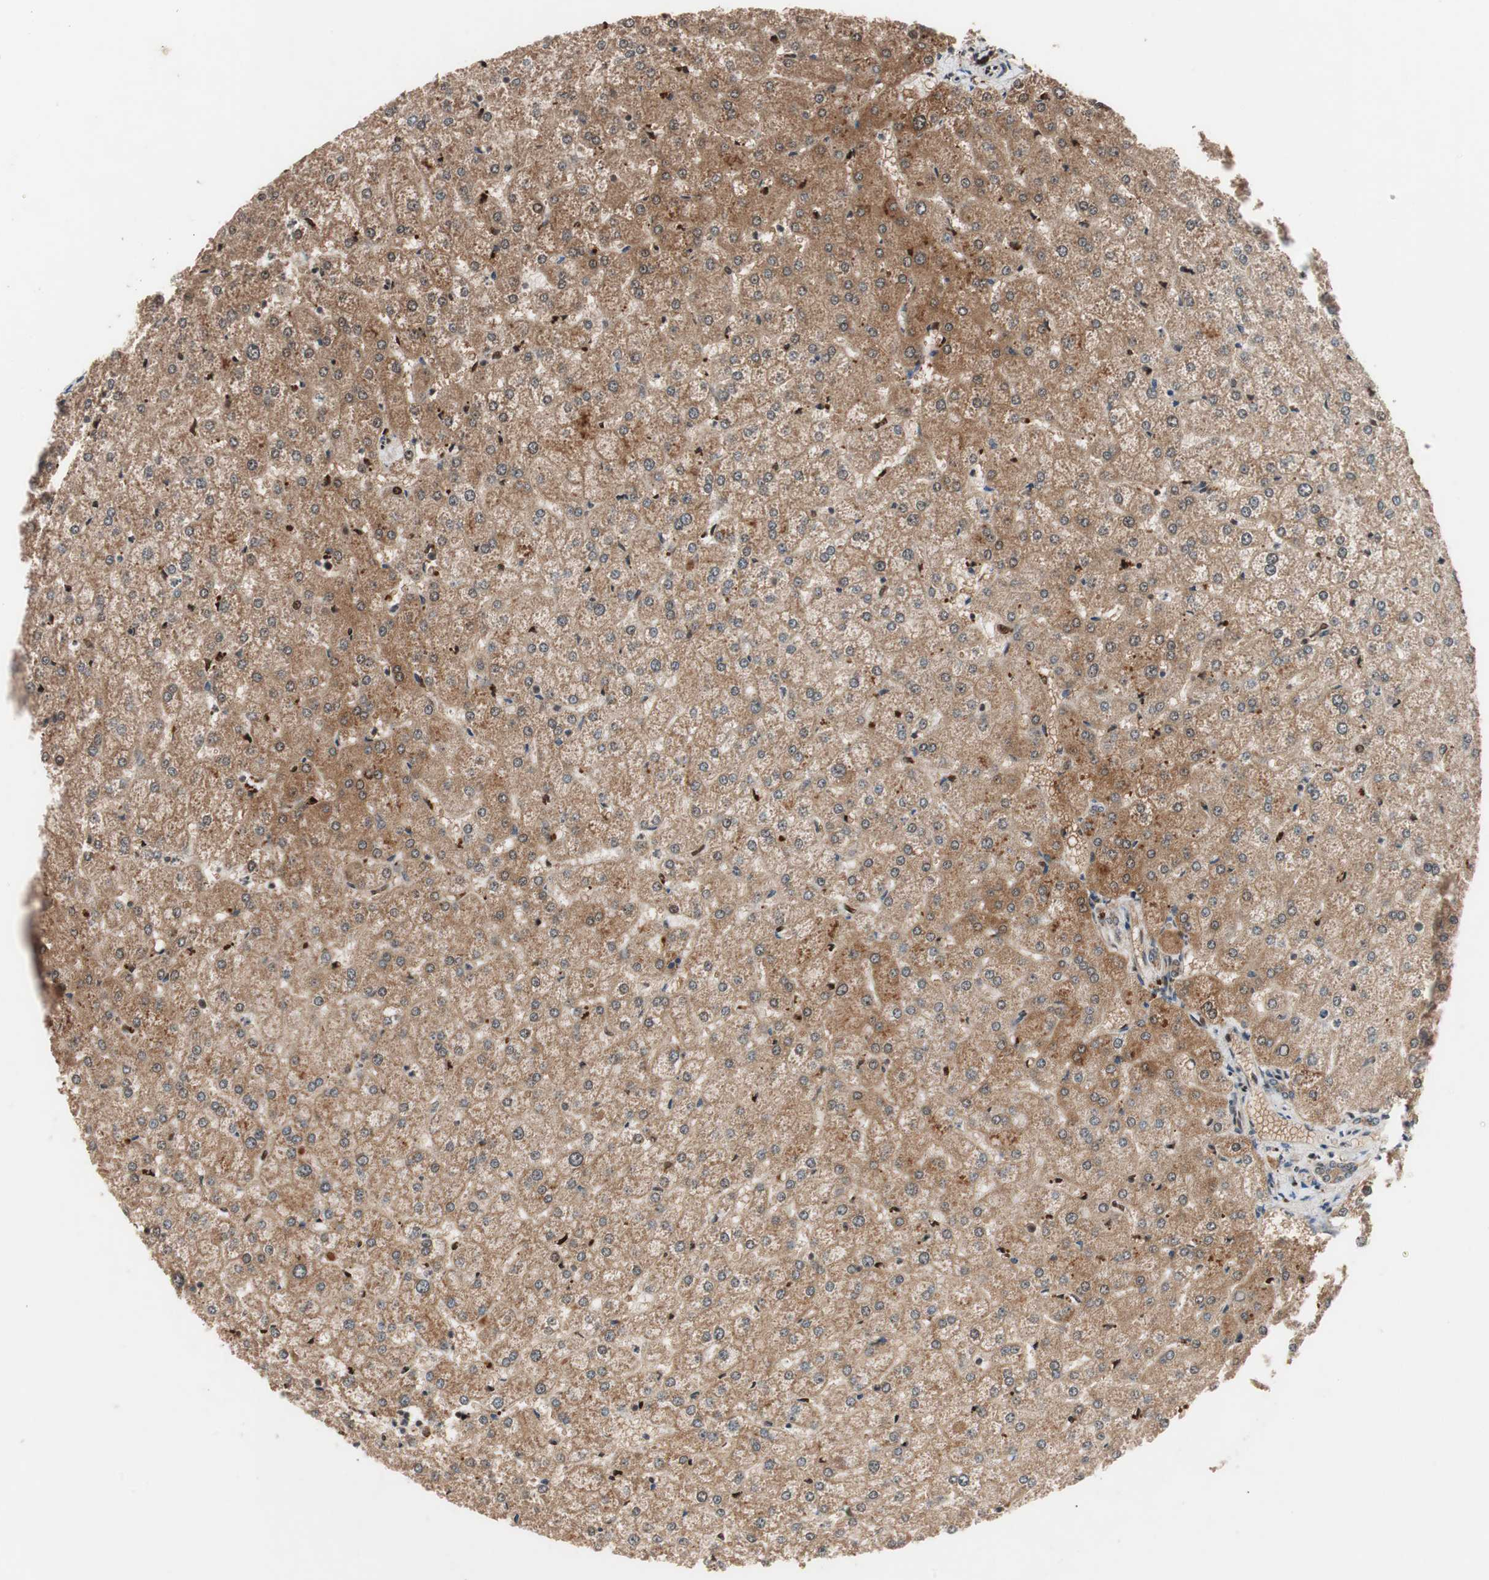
{"staining": {"intensity": "moderate", "quantity": ">75%", "location": "cytoplasmic/membranous"}, "tissue": "liver", "cell_type": "Cholangiocytes", "image_type": "normal", "snomed": [{"axis": "morphology", "description": "Normal tissue, NOS"}, {"axis": "topography", "description": "Liver"}], "caption": "Immunohistochemistry (DAB) staining of unremarkable liver displays moderate cytoplasmic/membranous protein expression in approximately >75% of cholangiocytes. Immunohistochemistry (ihc) stains the protein in brown and the nuclei are stained blue.", "gene": "NF2", "patient": {"sex": "female", "age": 32}}